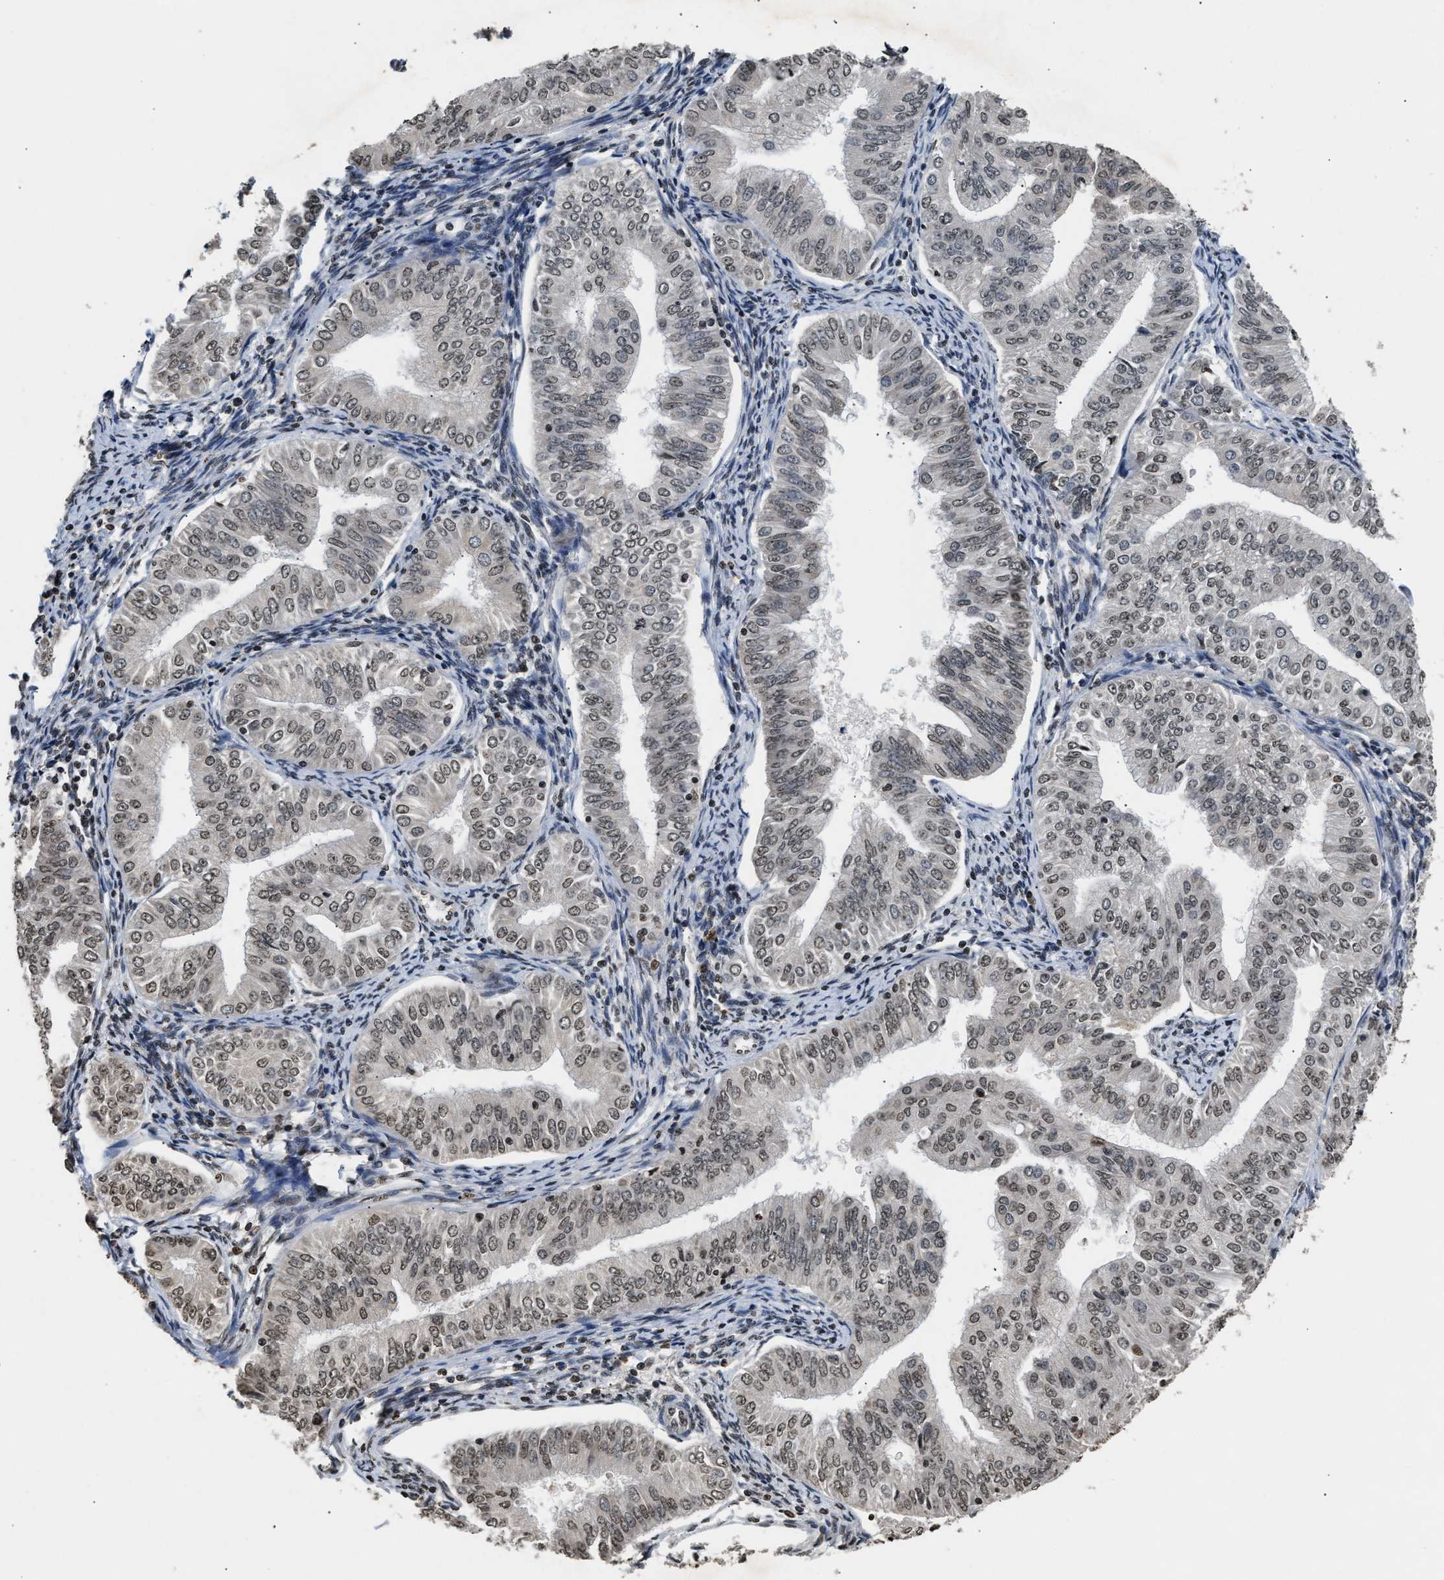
{"staining": {"intensity": "weak", "quantity": ">75%", "location": "nuclear"}, "tissue": "endometrial cancer", "cell_type": "Tumor cells", "image_type": "cancer", "snomed": [{"axis": "morphology", "description": "Normal tissue, NOS"}, {"axis": "morphology", "description": "Adenocarcinoma, NOS"}, {"axis": "topography", "description": "Endometrium"}], "caption": "Weak nuclear protein positivity is identified in about >75% of tumor cells in endometrial cancer. (IHC, brightfield microscopy, high magnification).", "gene": "DNASE1L3", "patient": {"sex": "female", "age": 53}}